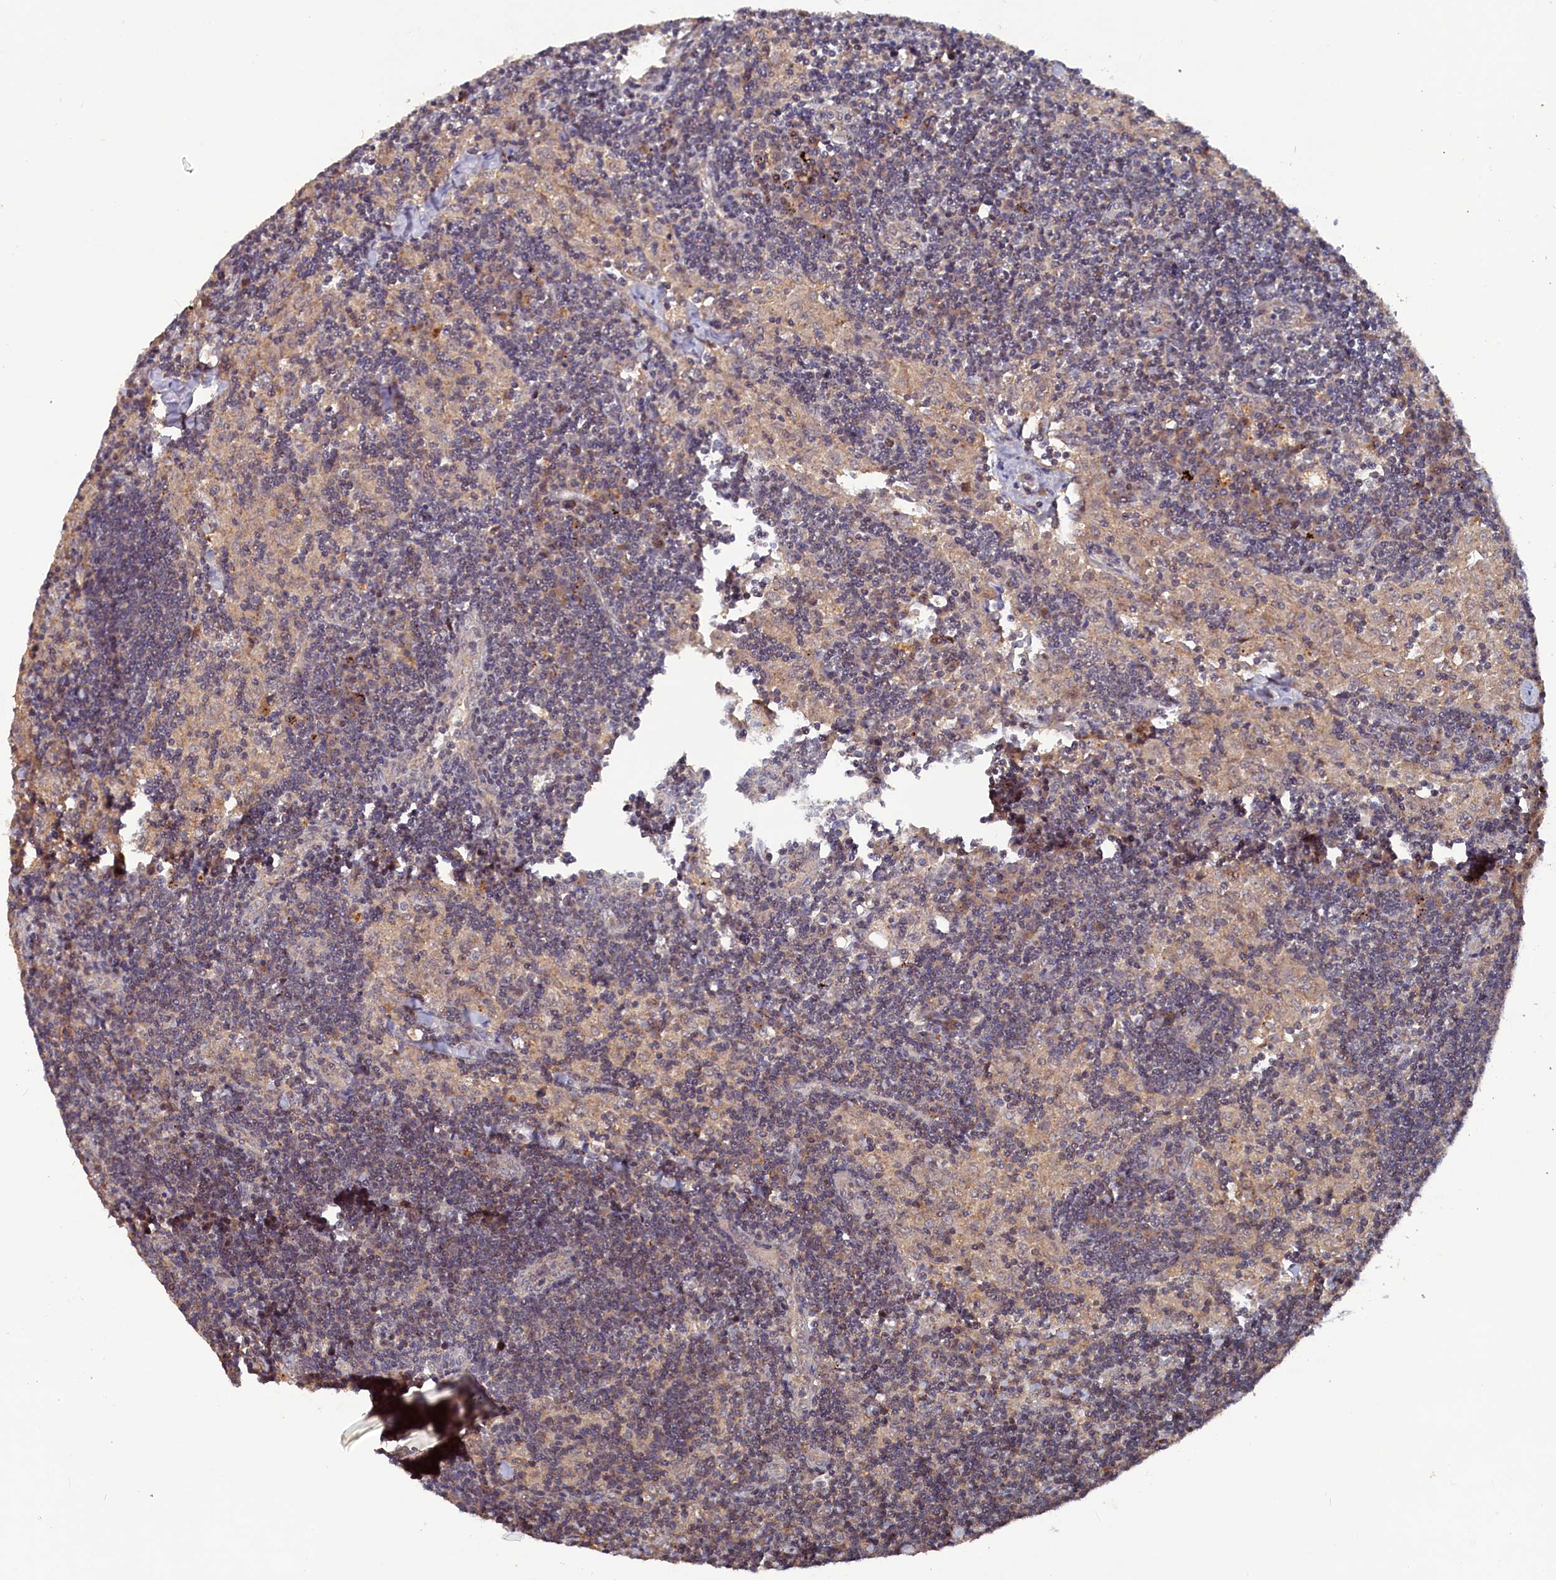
{"staining": {"intensity": "weak", "quantity": ">75%", "location": "cytoplasmic/membranous"}, "tissue": "lymph node", "cell_type": "Germinal center cells", "image_type": "normal", "snomed": [{"axis": "morphology", "description": "Normal tissue, NOS"}, {"axis": "topography", "description": "Lymph node"}], "caption": "The immunohistochemical stain labels weak cytoplasmic/membranous expression in germinal center cells of unremarkable lymph node. (DAB (3,3'-diaminobenzidine) = brown stain, brightfield microscopy at high magnification).", "gene": "TMC5", "patient": {"sex": "male", "age": 24}}